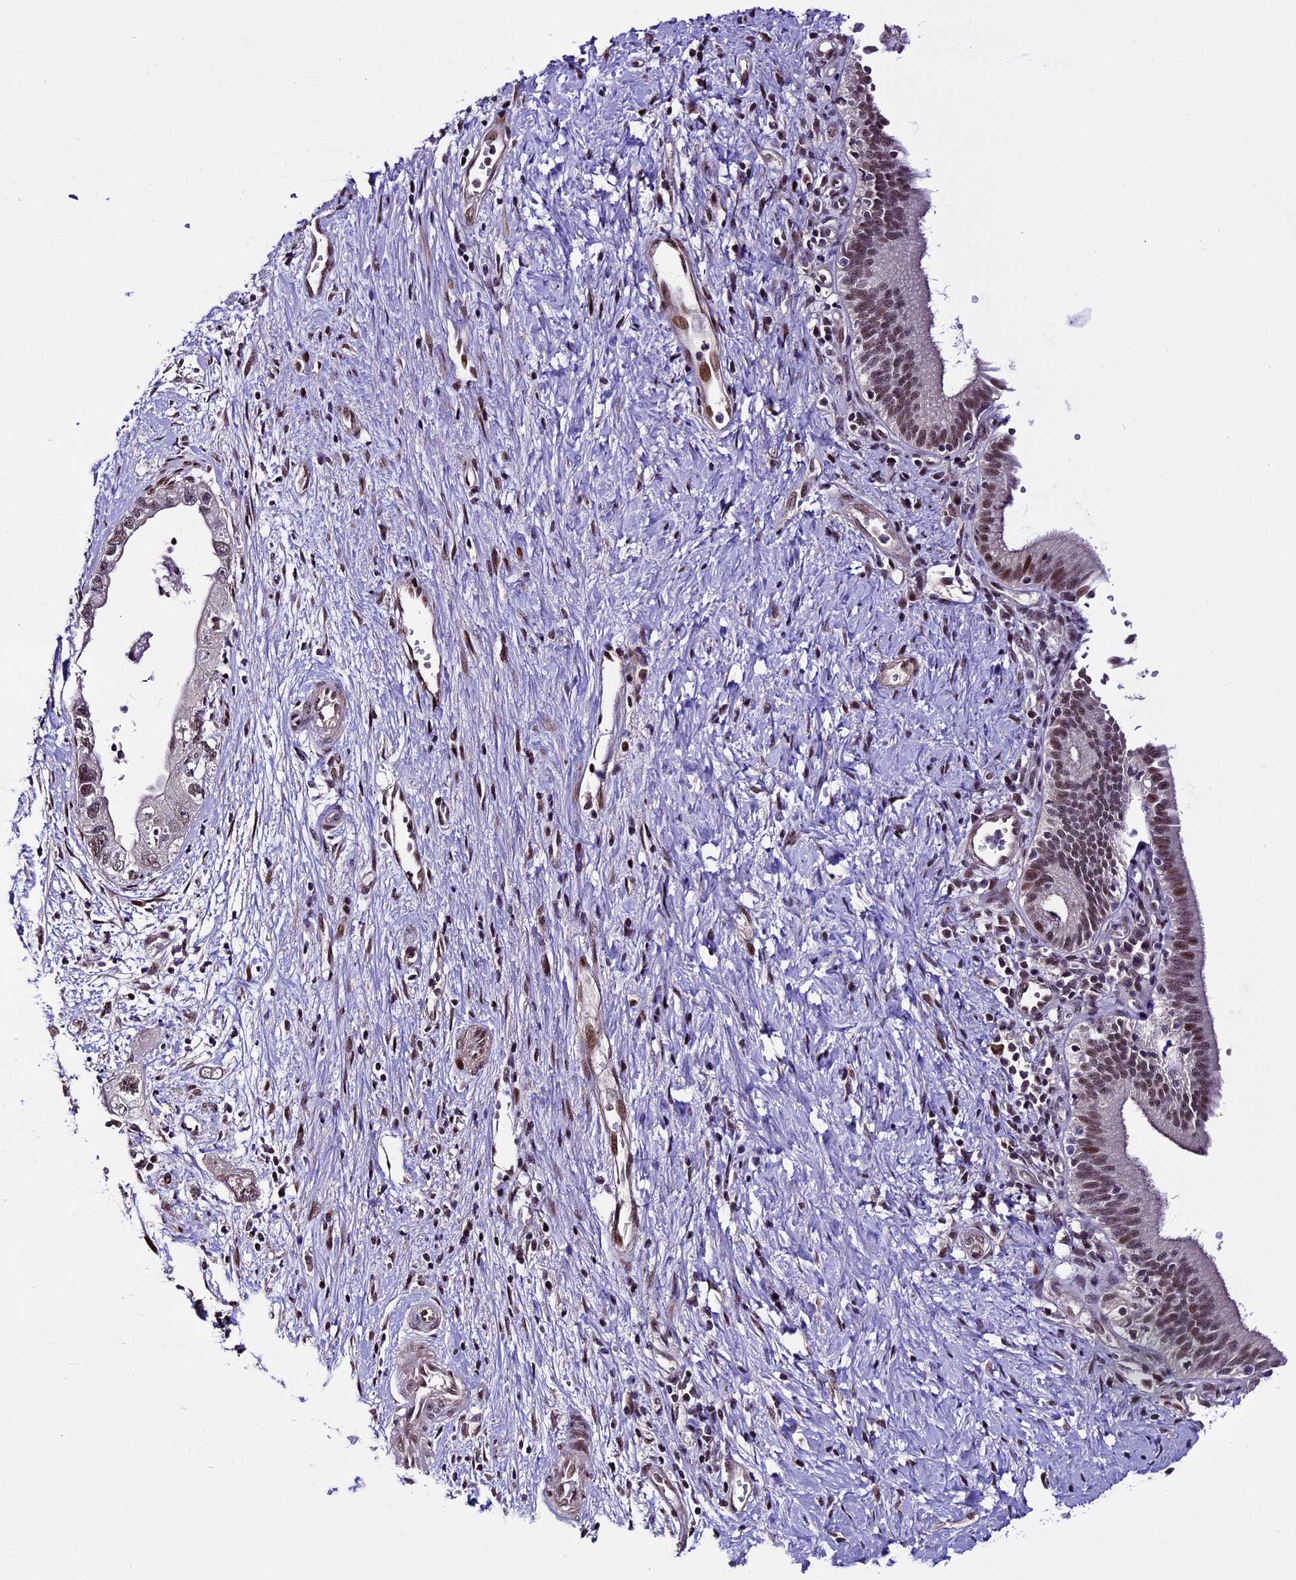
{"staining": {"intensity": "weak", "quantity": ">75%", "location": "nuclear"}, "tissue": "pancreatic cancer", "cell_type": "Tumor cells", "image_type": "cancer", "snomed": [{"axis": "morphology", "description": "Adenocarcinoma, NOS"}, {"axis": "topography", "description": "Pancreas"}], "caption": "This histopathology image exhibits immunohistochemistry staining of pancreatic adenocarcinoma, with low weak nuclear expression in about >75% of tumor cells.", "gene": "TCP11L2", "patient": {"sex": "female", "age": 73}}